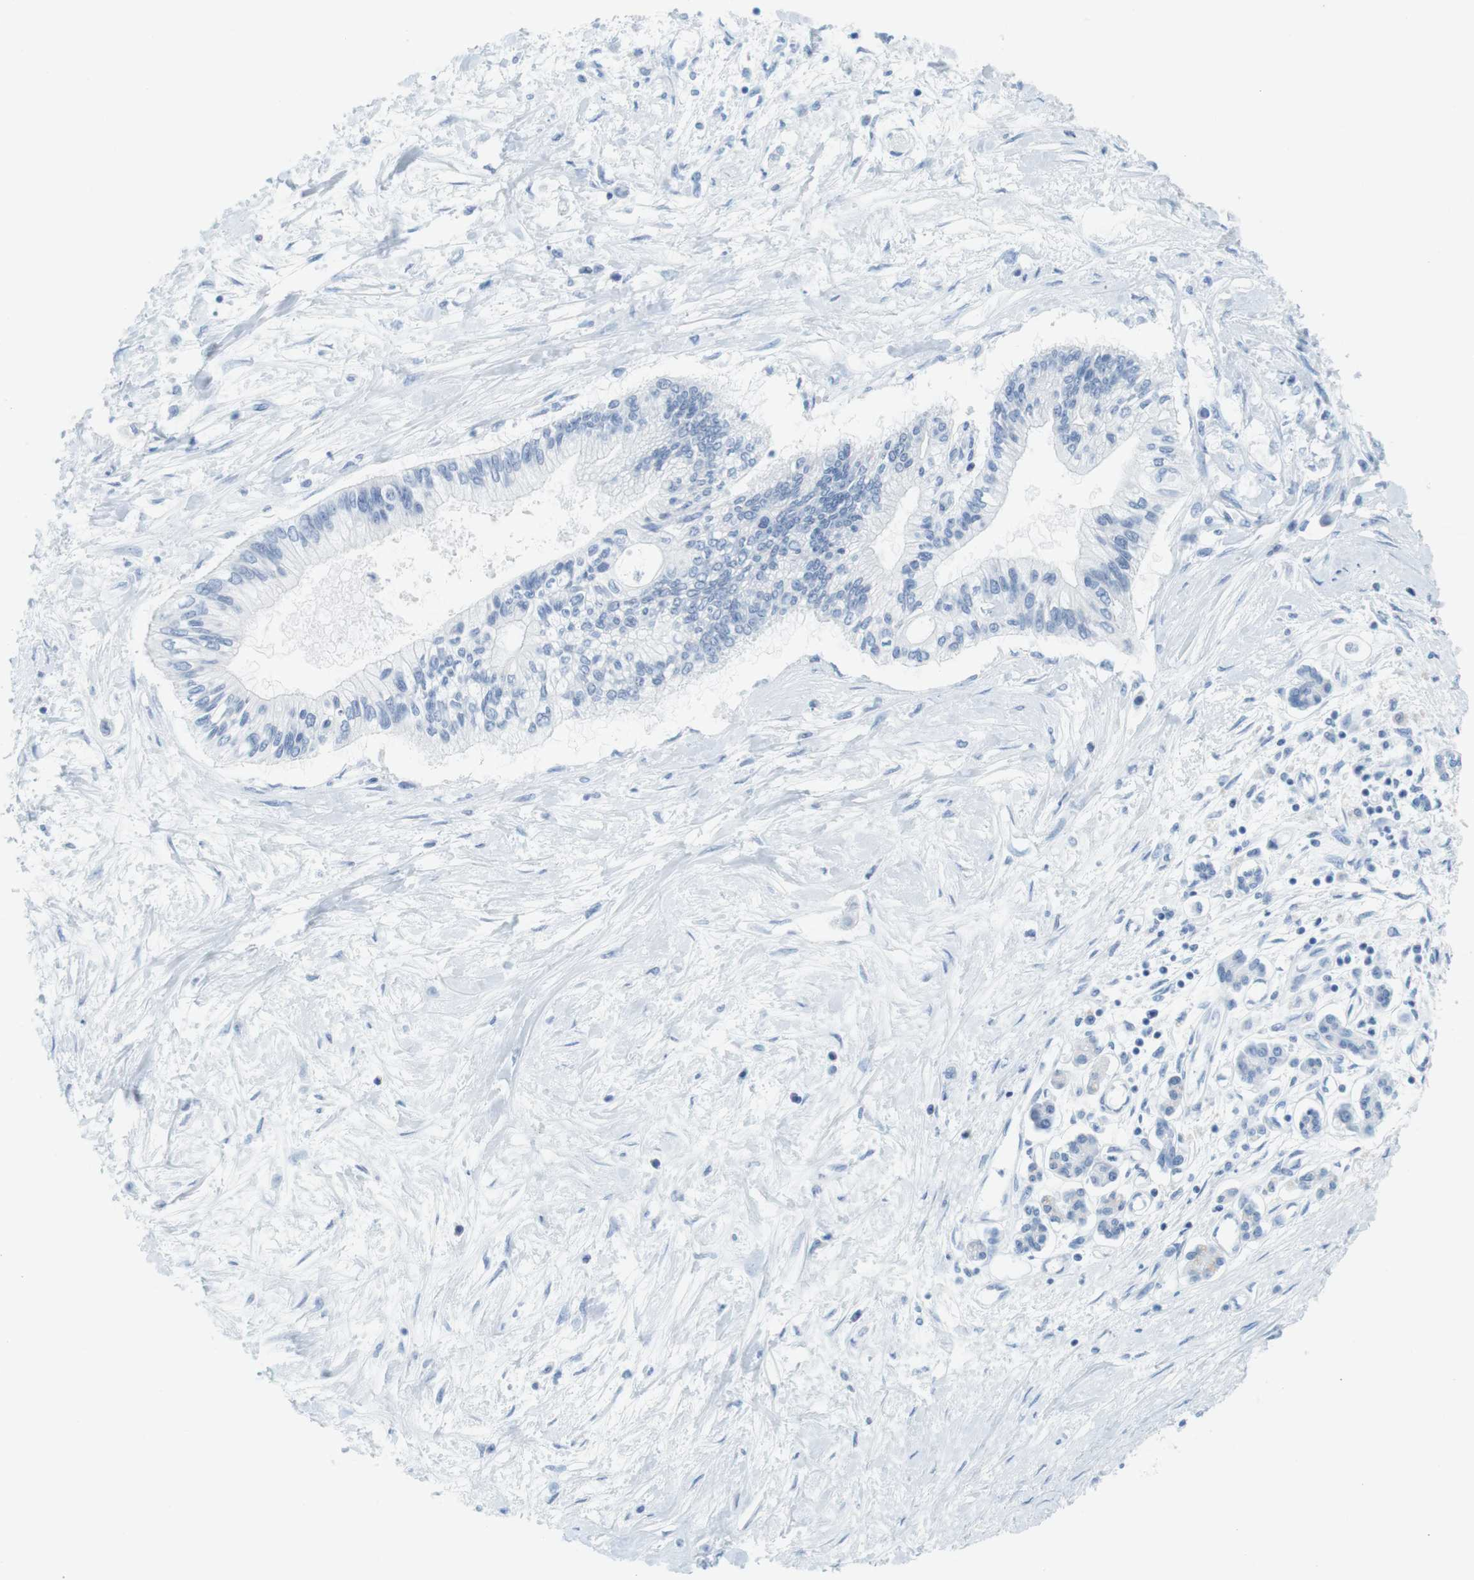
{"staining": {"intensity": "negative", "quantity": "none", "location": "none"}, "tissue": "pancreatic cancer", "cell_type": "Tumor cells", "image_type": "cancer", "snomed": [{"axis": "morphology", "description": "Adenocarcinoma, NOS"}, {"axis": "topography", "description": "Pancreas"}], "caption": "This histopathology image is of adenocarcinoma (pancreatic) stained with immunohistochemistry (IHC) to label a protein in brown with the nuclei are counter-stained blue. There is no expression in tumor cells.", "gene": "CYP2C9", "patient": {"sex": "female", "age": 77}}